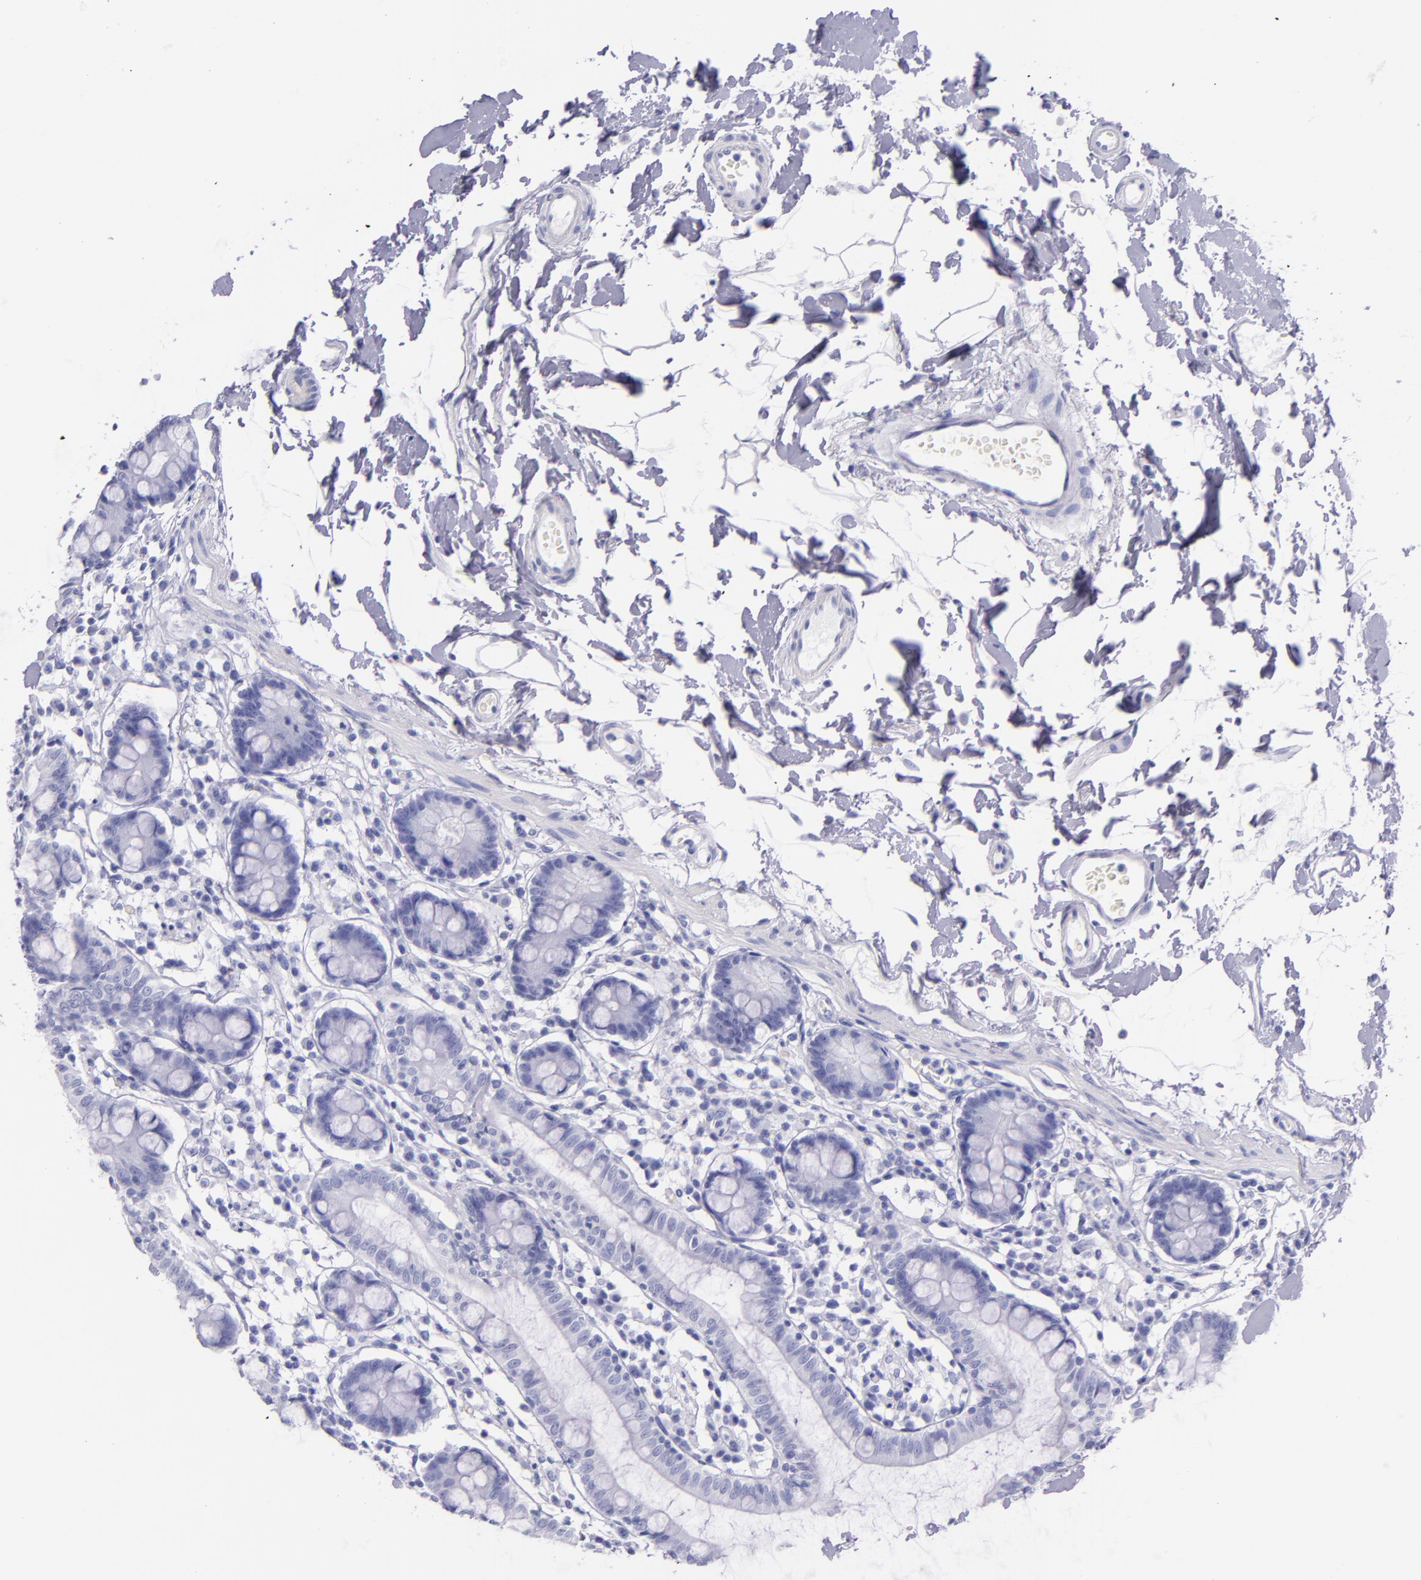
{"staining": {"intensity": "negative", "quantity": "none", "location": "none"}, "tissue": "small intestine", "cell_type": "Glandular cells", "image_type": "normal", "snomed": [{"axis": "morphology", "description": "Normal tissue, NOS"}, {"axis": "topography", "description": "Small intestine"}], "caption": "Photomicrograph shows no significant protein positivity in glandular cells of normal small intestine. (Stains: DAB (3,3'-diaminobenzidine) IHC with hematoxylin counter stain, Microscopy: brightfield microscopy at high magnification).", "gene": "SFTPA2", "patient": {"sex": "female", "age": 61}}